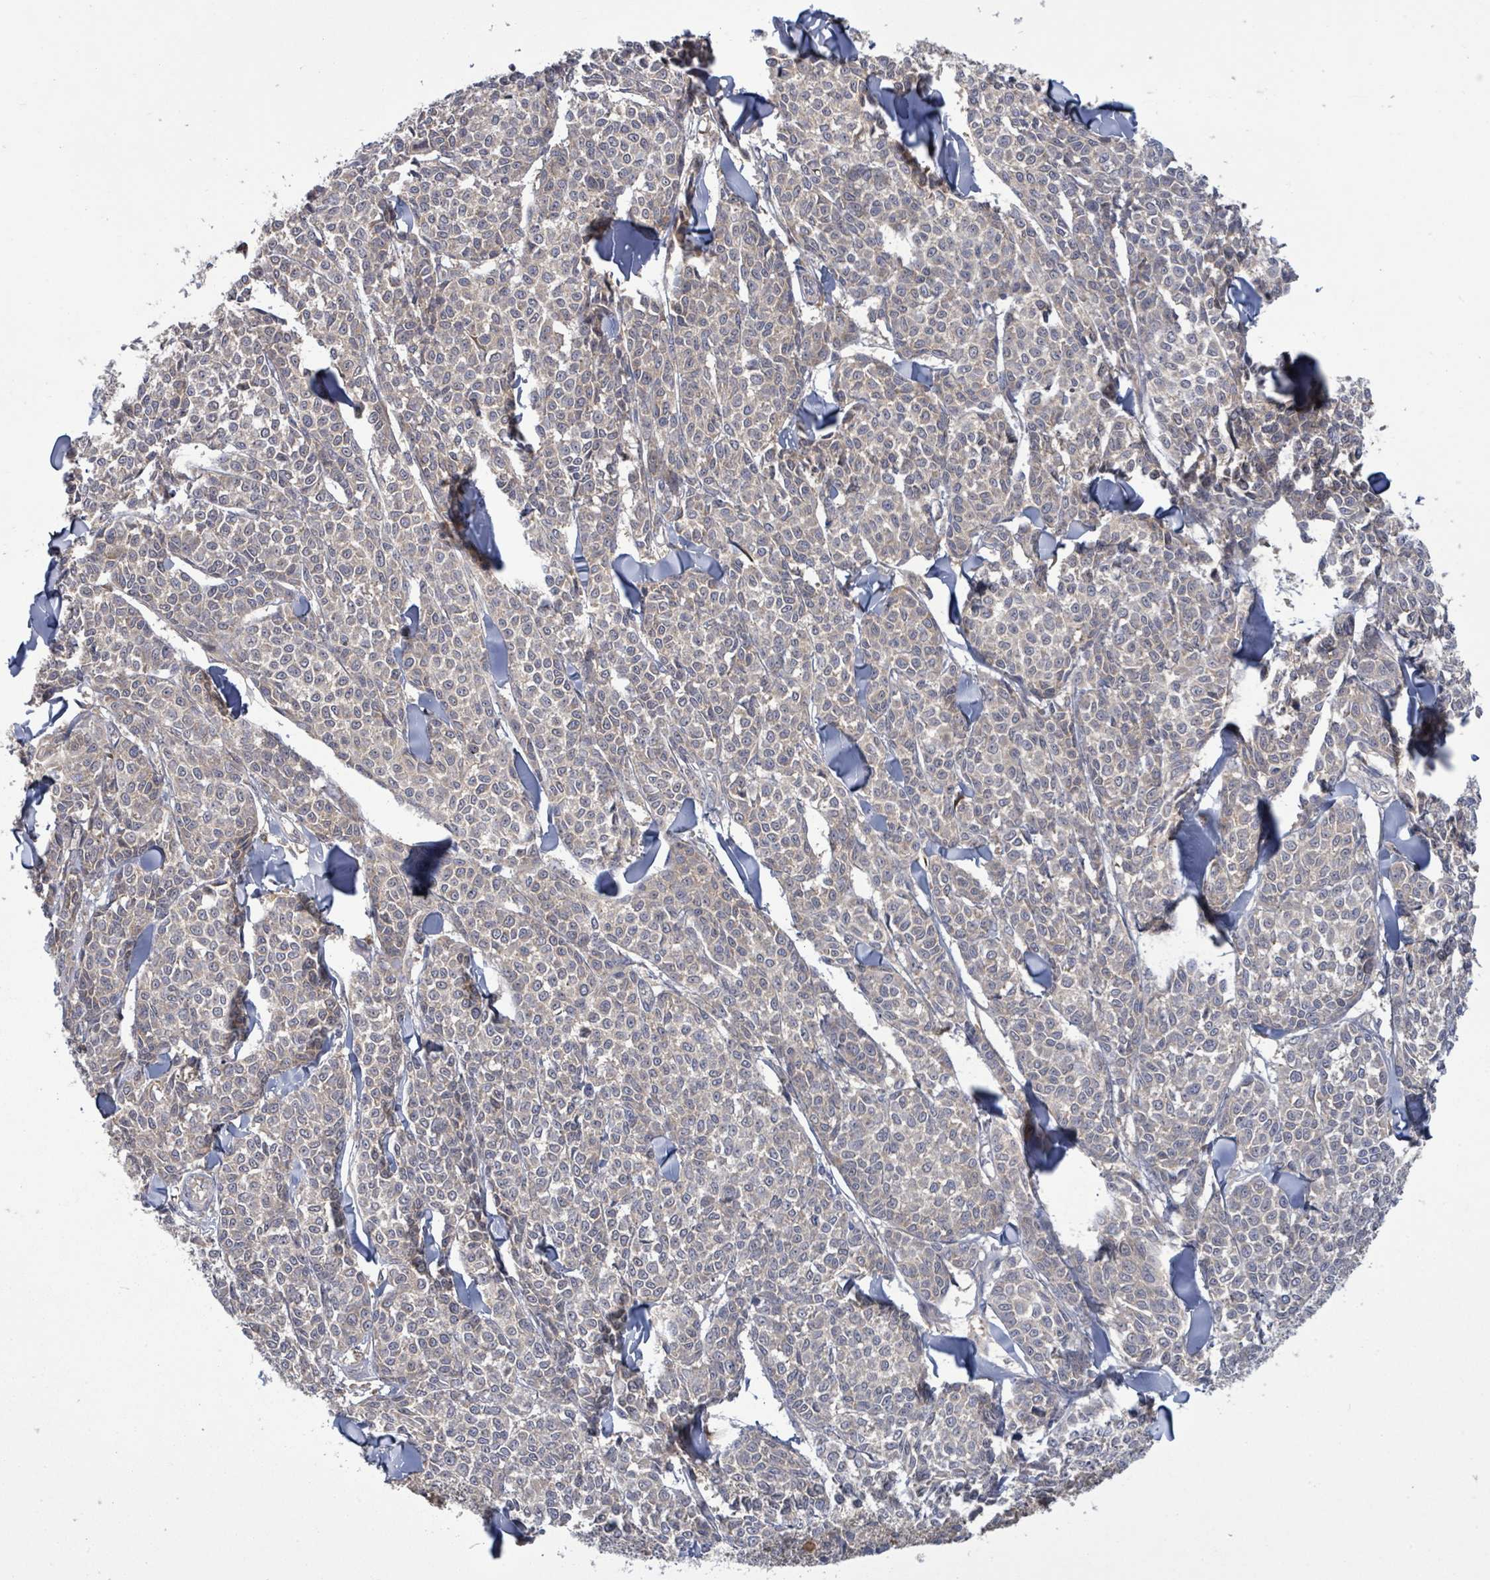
{"staining": {"intensity": "negative", "quantity": "none", "location": "none"}, "tissue": "melanoma", "cell_type": "Tumor cells", "image_type": "cancer", "snomed": [{"axis": "morphology", "description": "Malignant melanoma, NOS"}, {"axis": "topography", "description": "Skin"}], "caption": "The IHC micrograph has no significant expression in tumor cells of melanoma tissue.", "gene": "SERPINE3", "patient": {"sex": "male", "age": 46}}